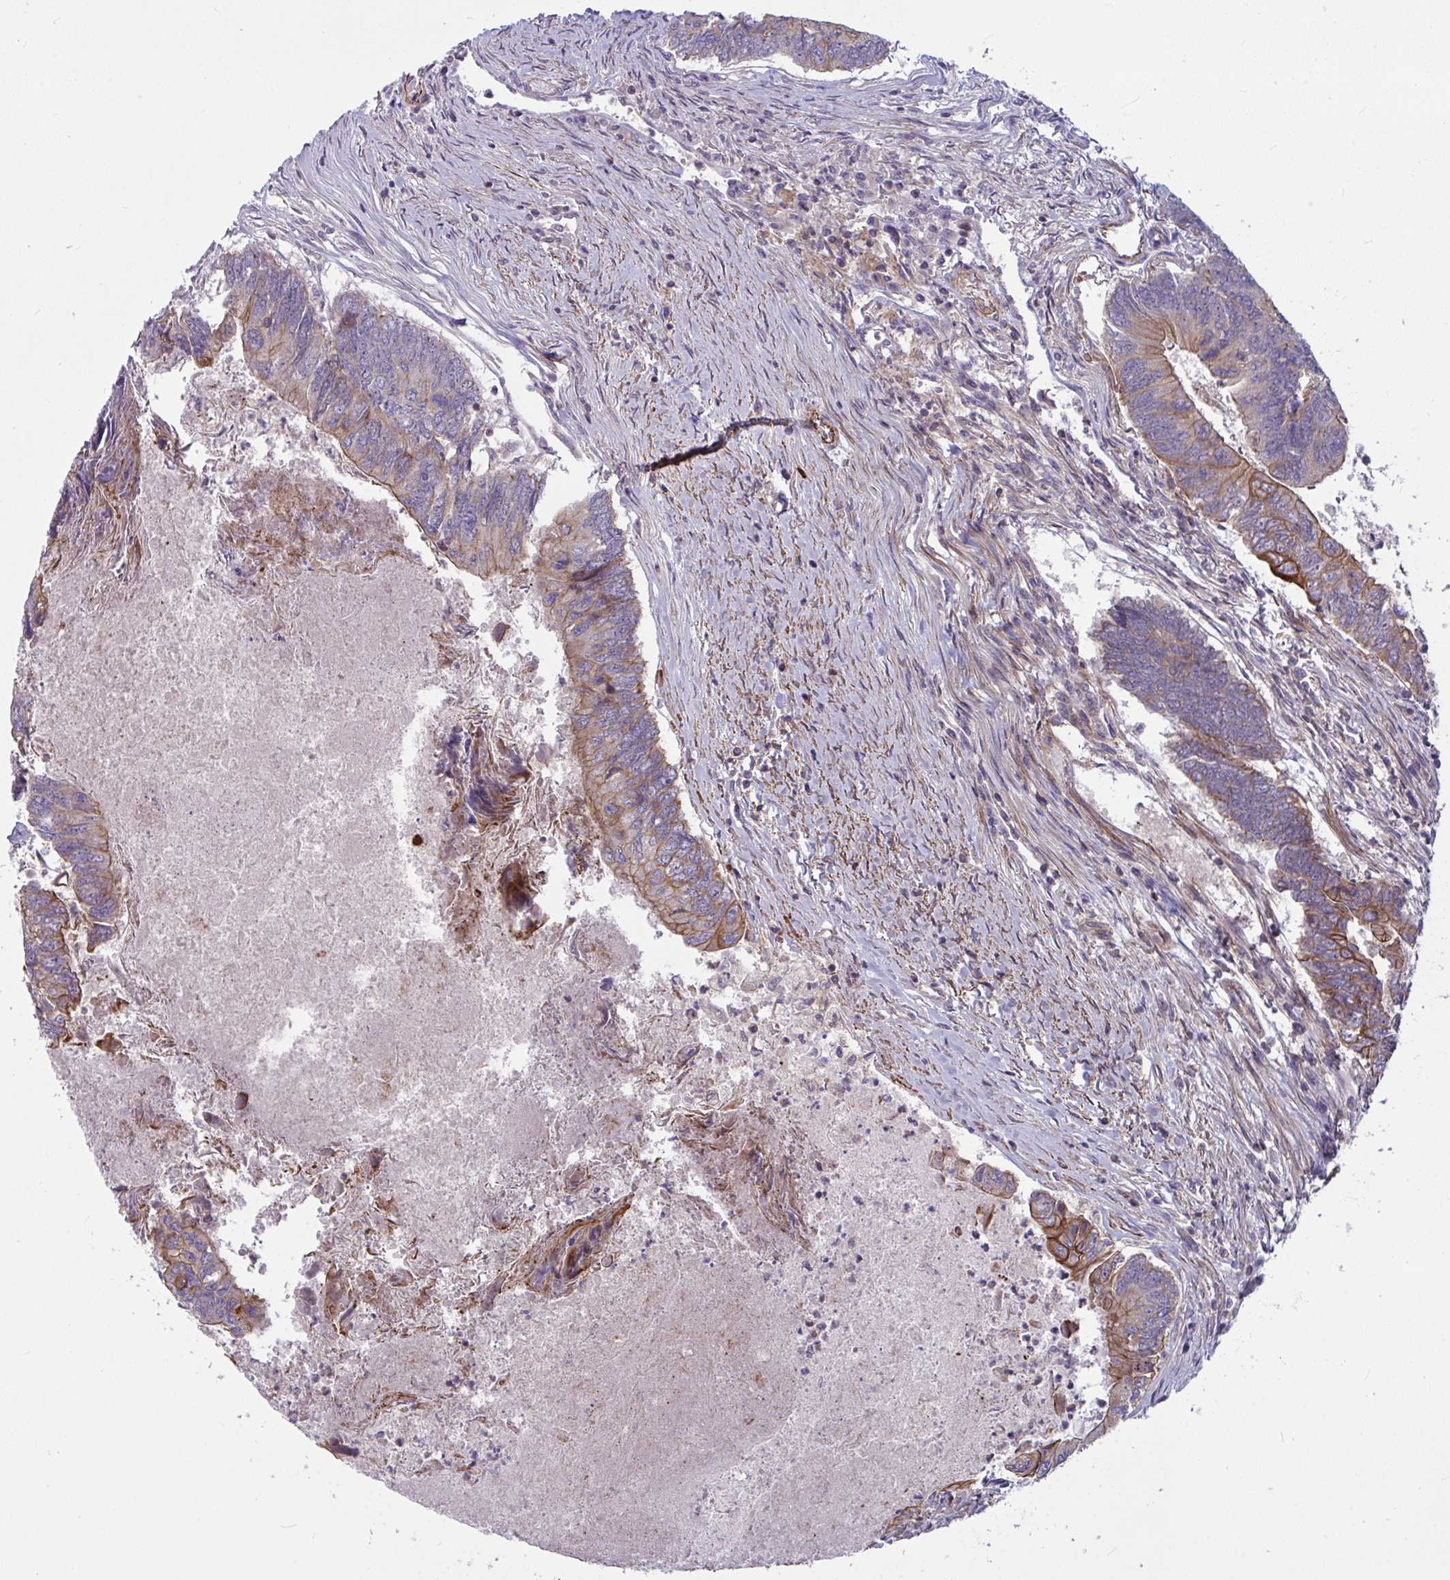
{"staining": {"intensity": "moderate", "quantity": "25%-75%", "location": "cytoplasmic/membranous"}, "tissue": "colorectal cancer", "cell_type": "Tumor cells", "image_type": "cancer", "snomed": [{"axis": "morphology", "description": "Adenocarcinoma, NOS"}, {"axis": "topography", "description": "Colon"}], "caption": "A histopathology image of adenocarcinoma (colorectal) stained for a protein demonstrates moderate cytoplasmic/membranous brown staining in tumor cells.", "gene": "TANK", "patient": {"sex": "female", "age": 67}}